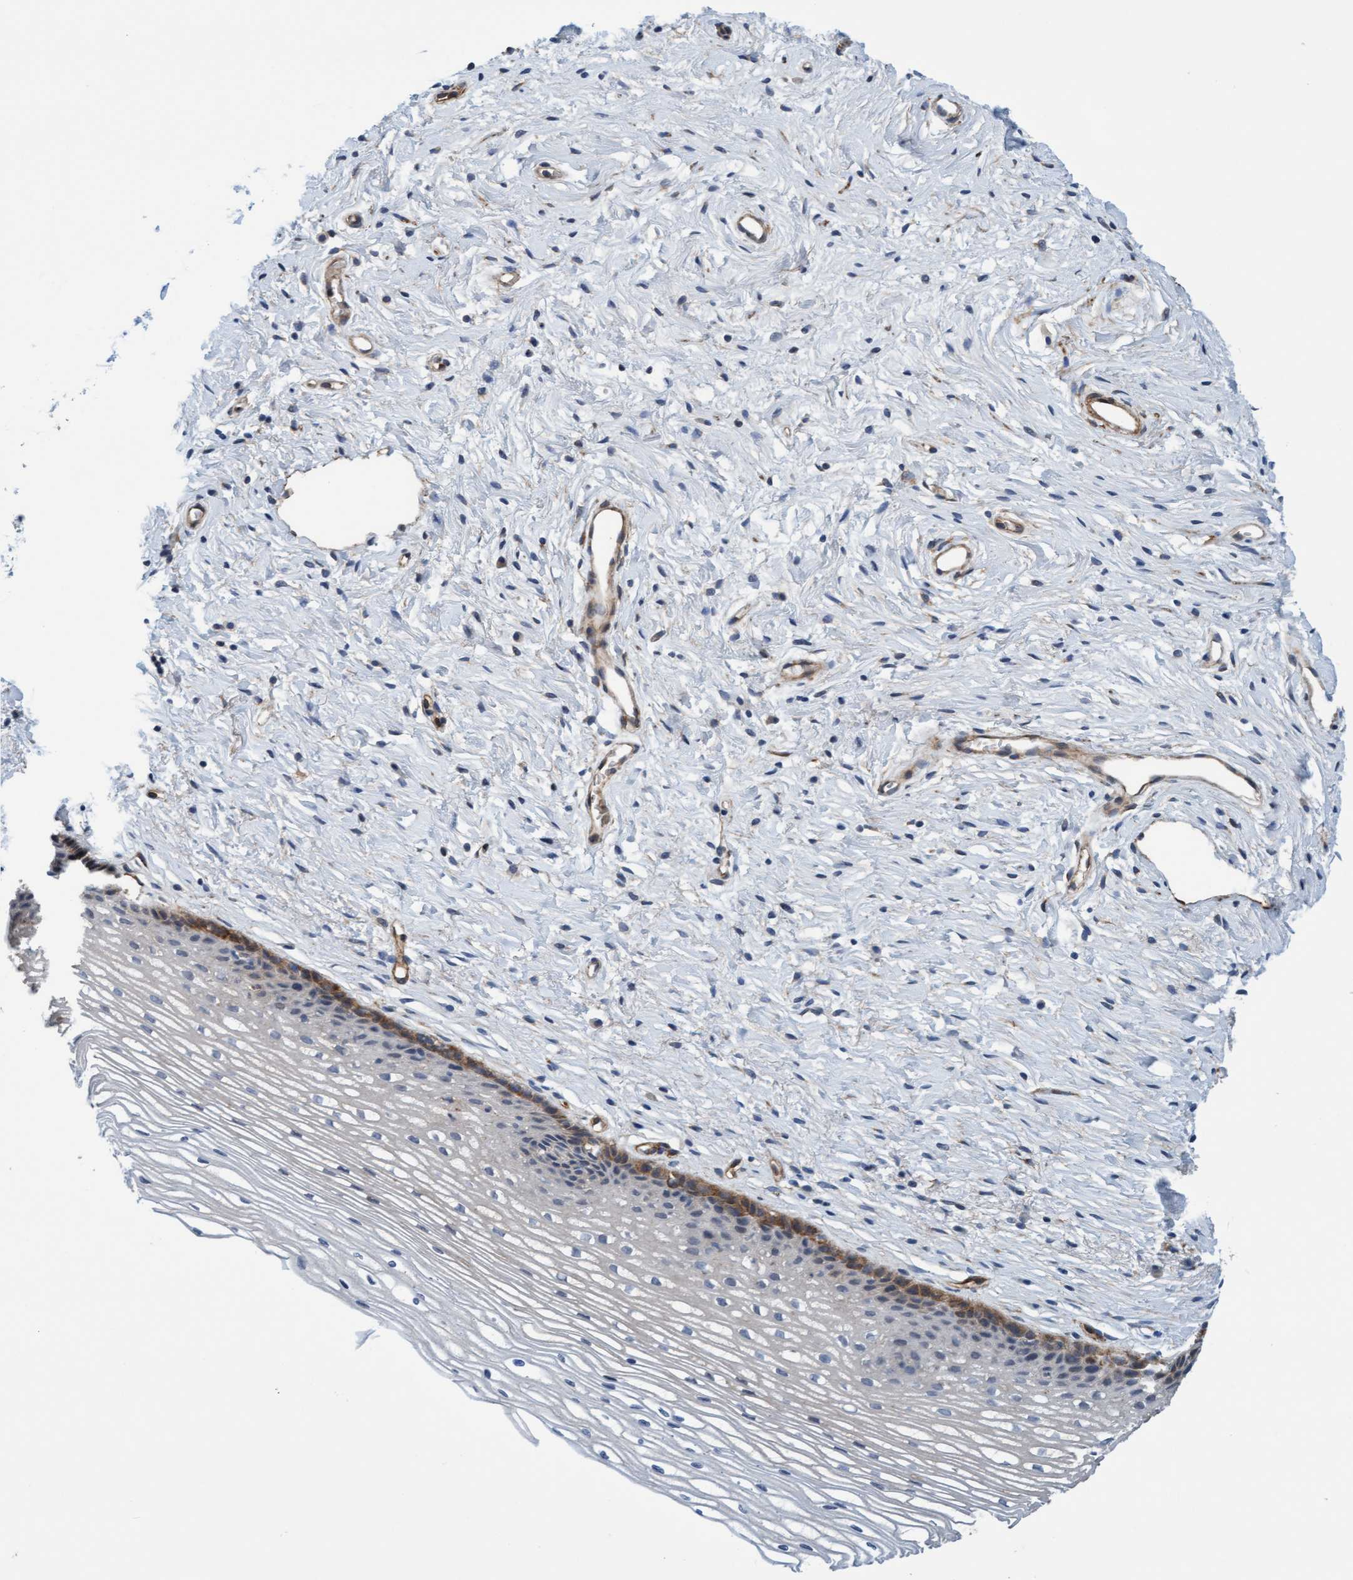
{"staining": {"intensity": "negative", "quantity": "none", "location": "none"}, "tissue": "cervix", "cell_type": "Glandular cells", "image_type": "normal", "snomed": [{"axis": "morphology", "description": "Normal tissue, NOS"}, {"axis": "topography", "description": "Cervix"}], "caption": "The immunohistochemistry (IHC) histopathology image has no significant positivity in glandular cells of cervix. (DAB (3,3'-diaminobenzidine) immunohistochemistry visualized using brightfield microscopy, high magnification).", "gene": "FMNL3", "patient": {"sex": "female", "age": 77}}